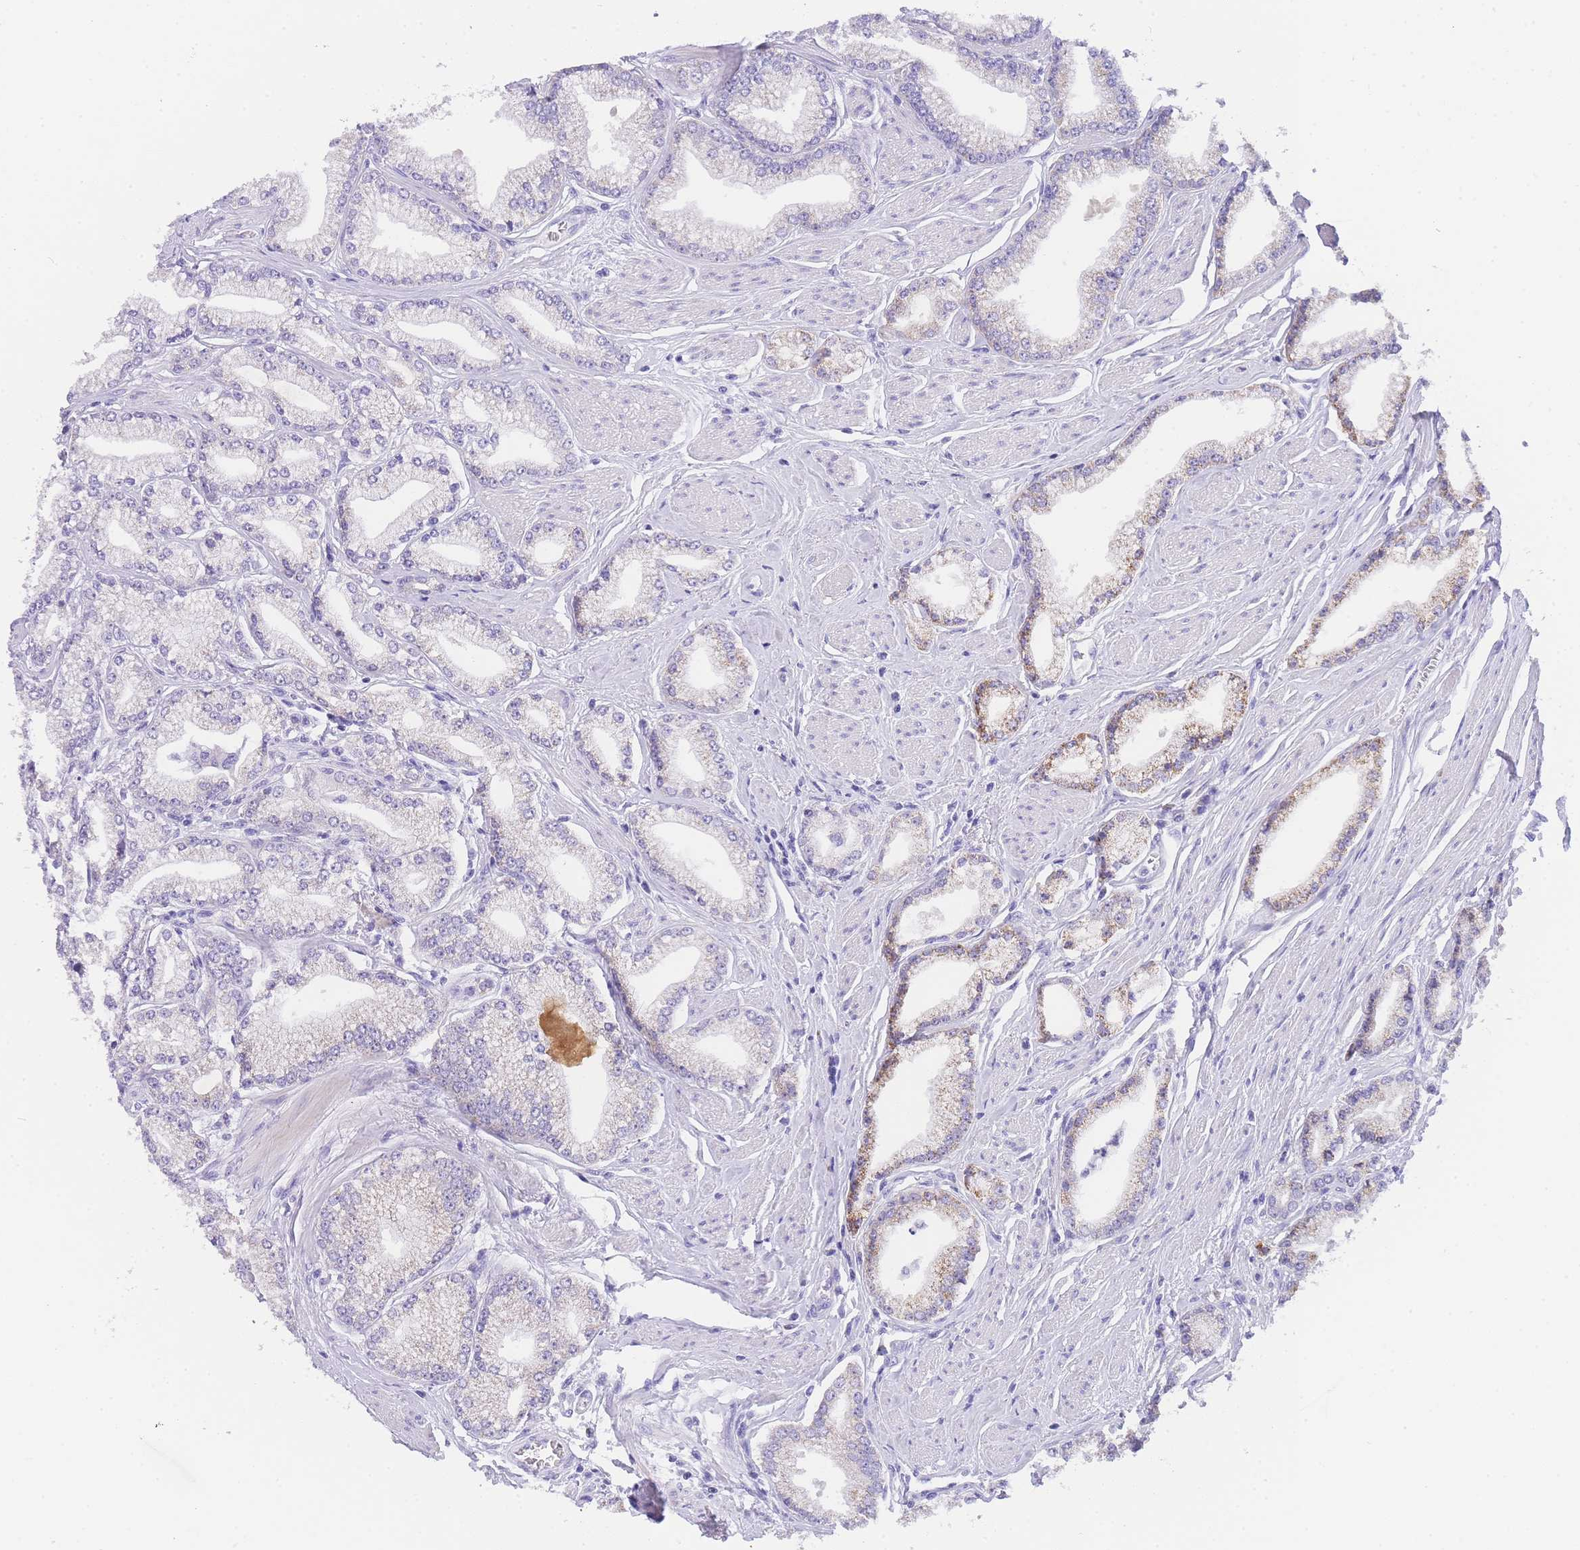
{"staining": {"intensity": "moderate", "quantity": "<25%", "location": "cytoplasmic/membranous"}, "tissue": "prostate cancer", "cell_type": "Tumor cells", "image_type": "cancer", "snomed": [{"axis": "morphology", "description": "Adenocarcinoma, High grade"}, {"axis": "topography", "description": "Prostate"}], "caption": "The immunohistochemical stain shows moderate cytoplasmic/membranous expression in tumor cells of adenocarcinoma (high-grade) (prostate) tissue.", "gene": "NKD2", "patient": {"sex": "male", "age": 67}}